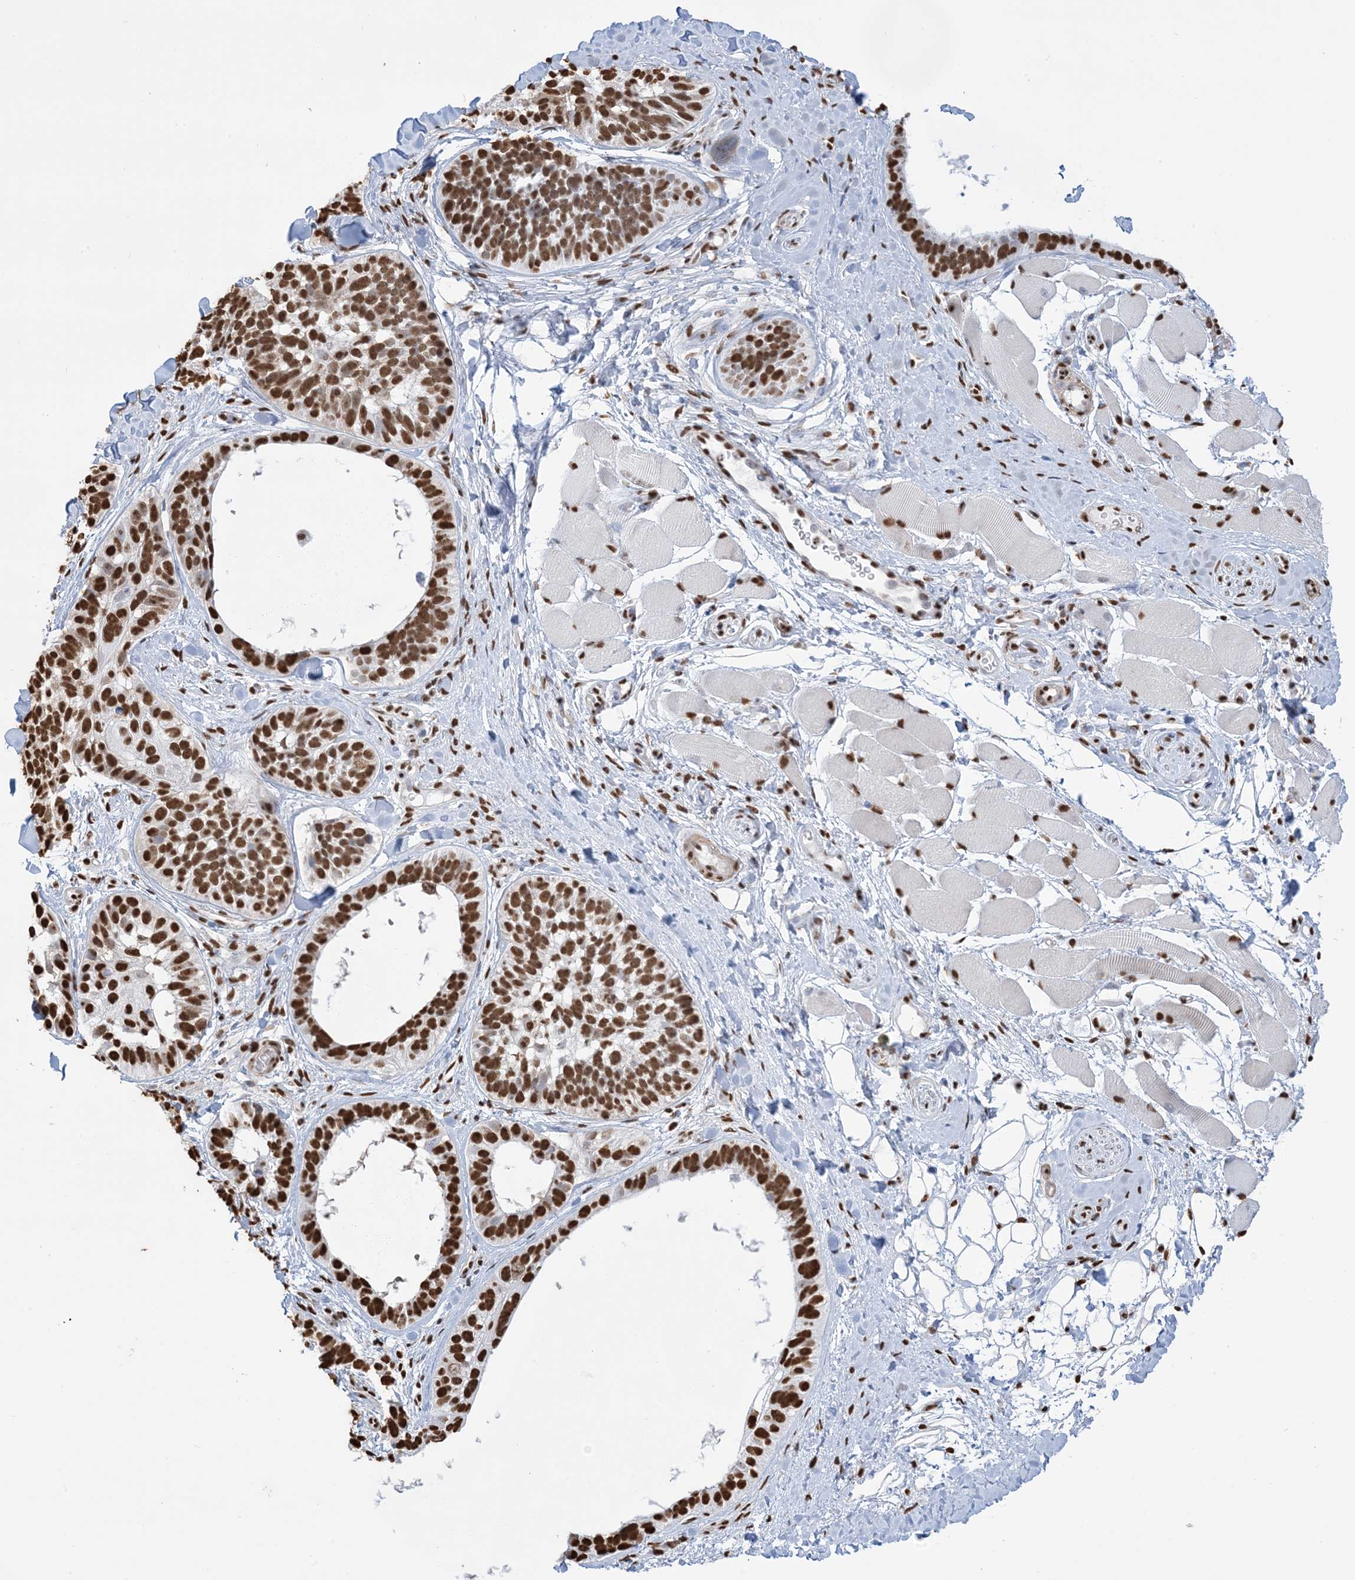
{"staining": {"intensity": "strong", "quantity": ">75%", "location": "nuclear"}, "tissue": "skin cancer", "cell_type": "Tumor cells", "image_type": "cancer", "snomed": [{"axis": "morphology", "description": "Basal cell carcinoma"}, {"axis": "topography", "description": "Skin"}], "caption": "Strong nuclear protein expression is present in approximately >75% of tumor cells in skin cancer (basal cell carcinoma).", "gene": "ZNF792", "patient": {"sex": "male", "age": 62}}